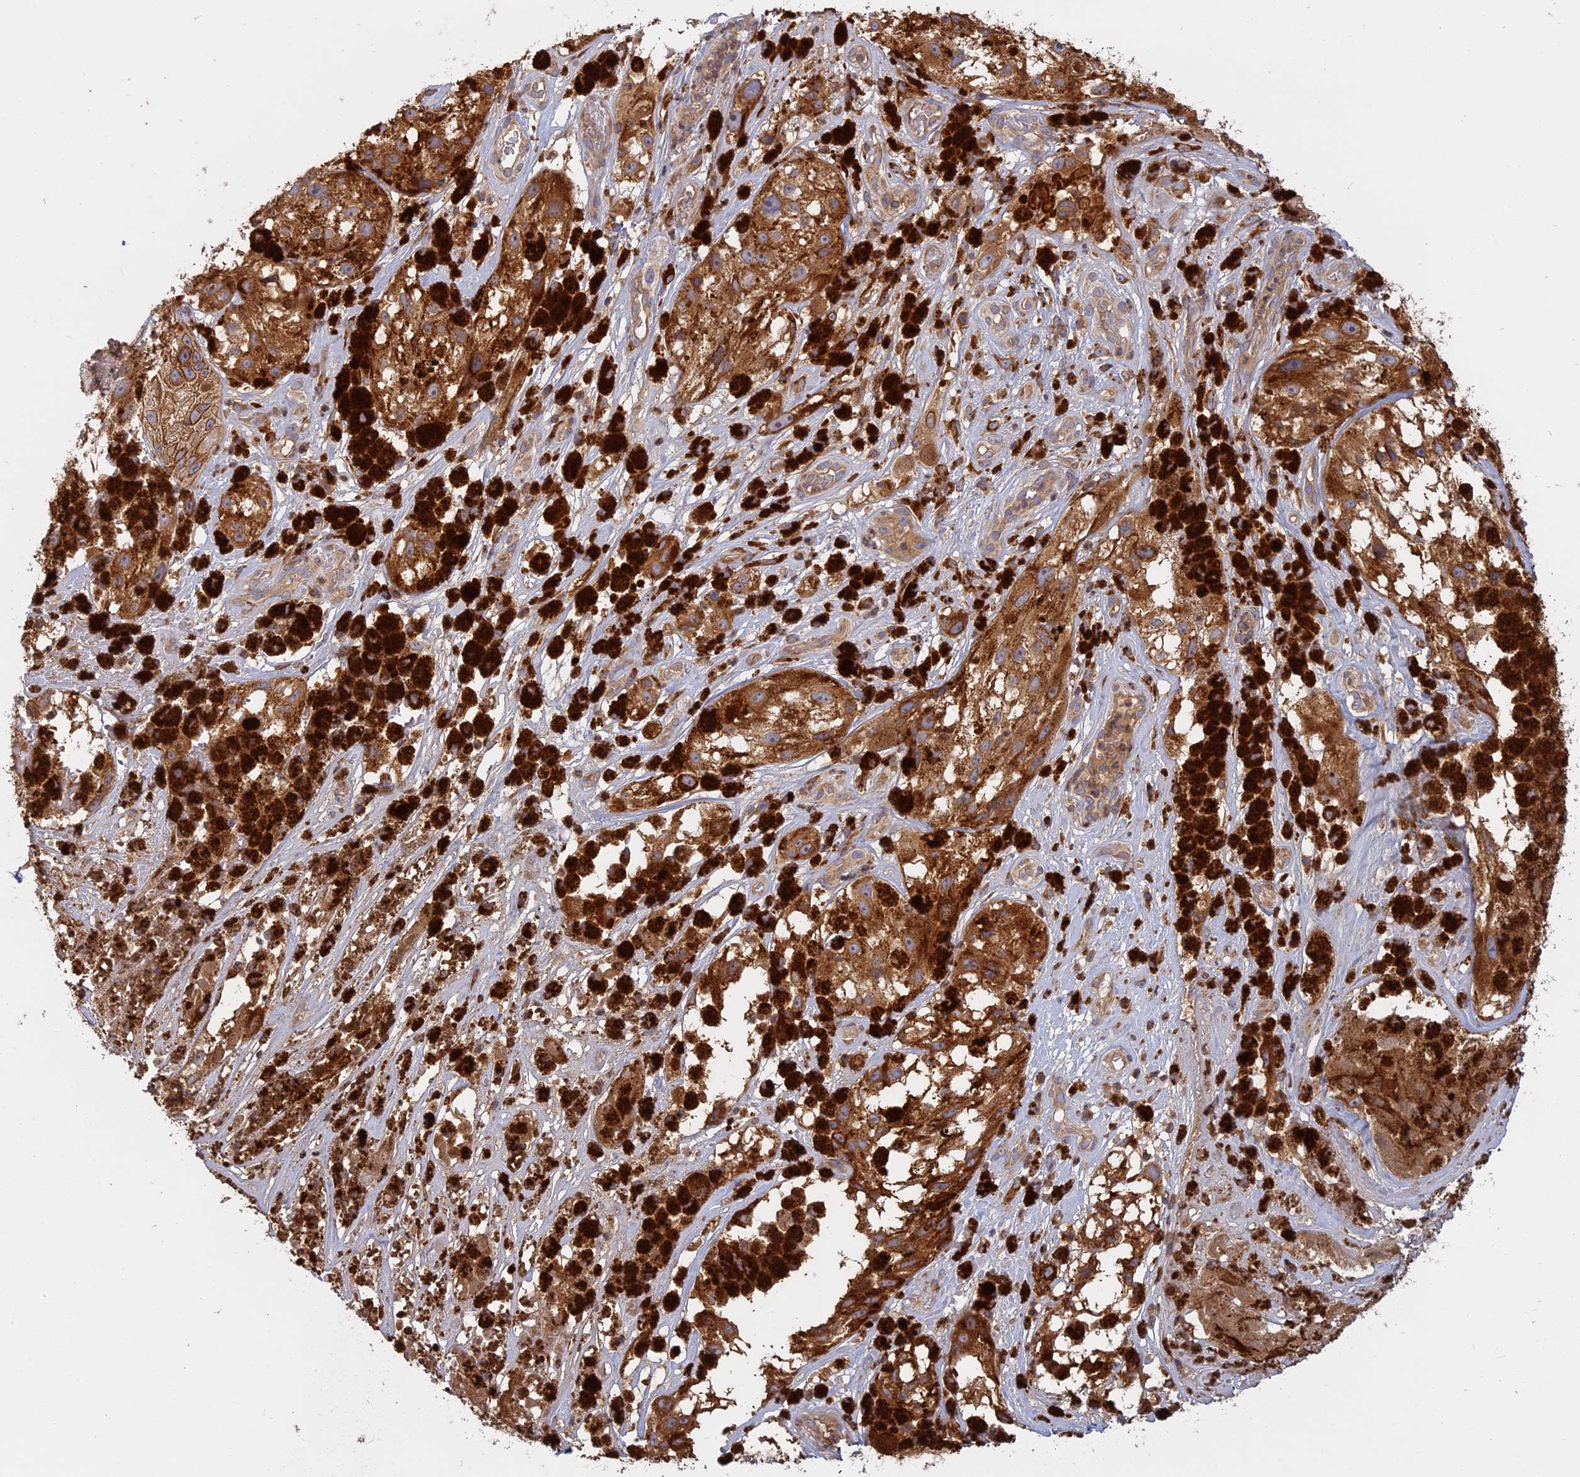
{"staining": {"intensity": "strong", "quantity": ">75%", "location": "cytoplasmic/membranous"}, "tissue": "melanoma", "cell_type": "Tumor cells", "image_type": "cancer", "snomed": [{"axis": "morphology", "description": "Malignant melanoma, NOS"}, {"axis": "topography", "description": "Skin"}], "caption": "A high-resolution photomicrograph shows immunohistochemistry (IHC) staining of malignant melanoma, which reveals strong cytoplasmic/membranous staining in about >75% of tumor cells.", "gene": "TMEM208", "patient": {"sex": "male", "age": 88}}